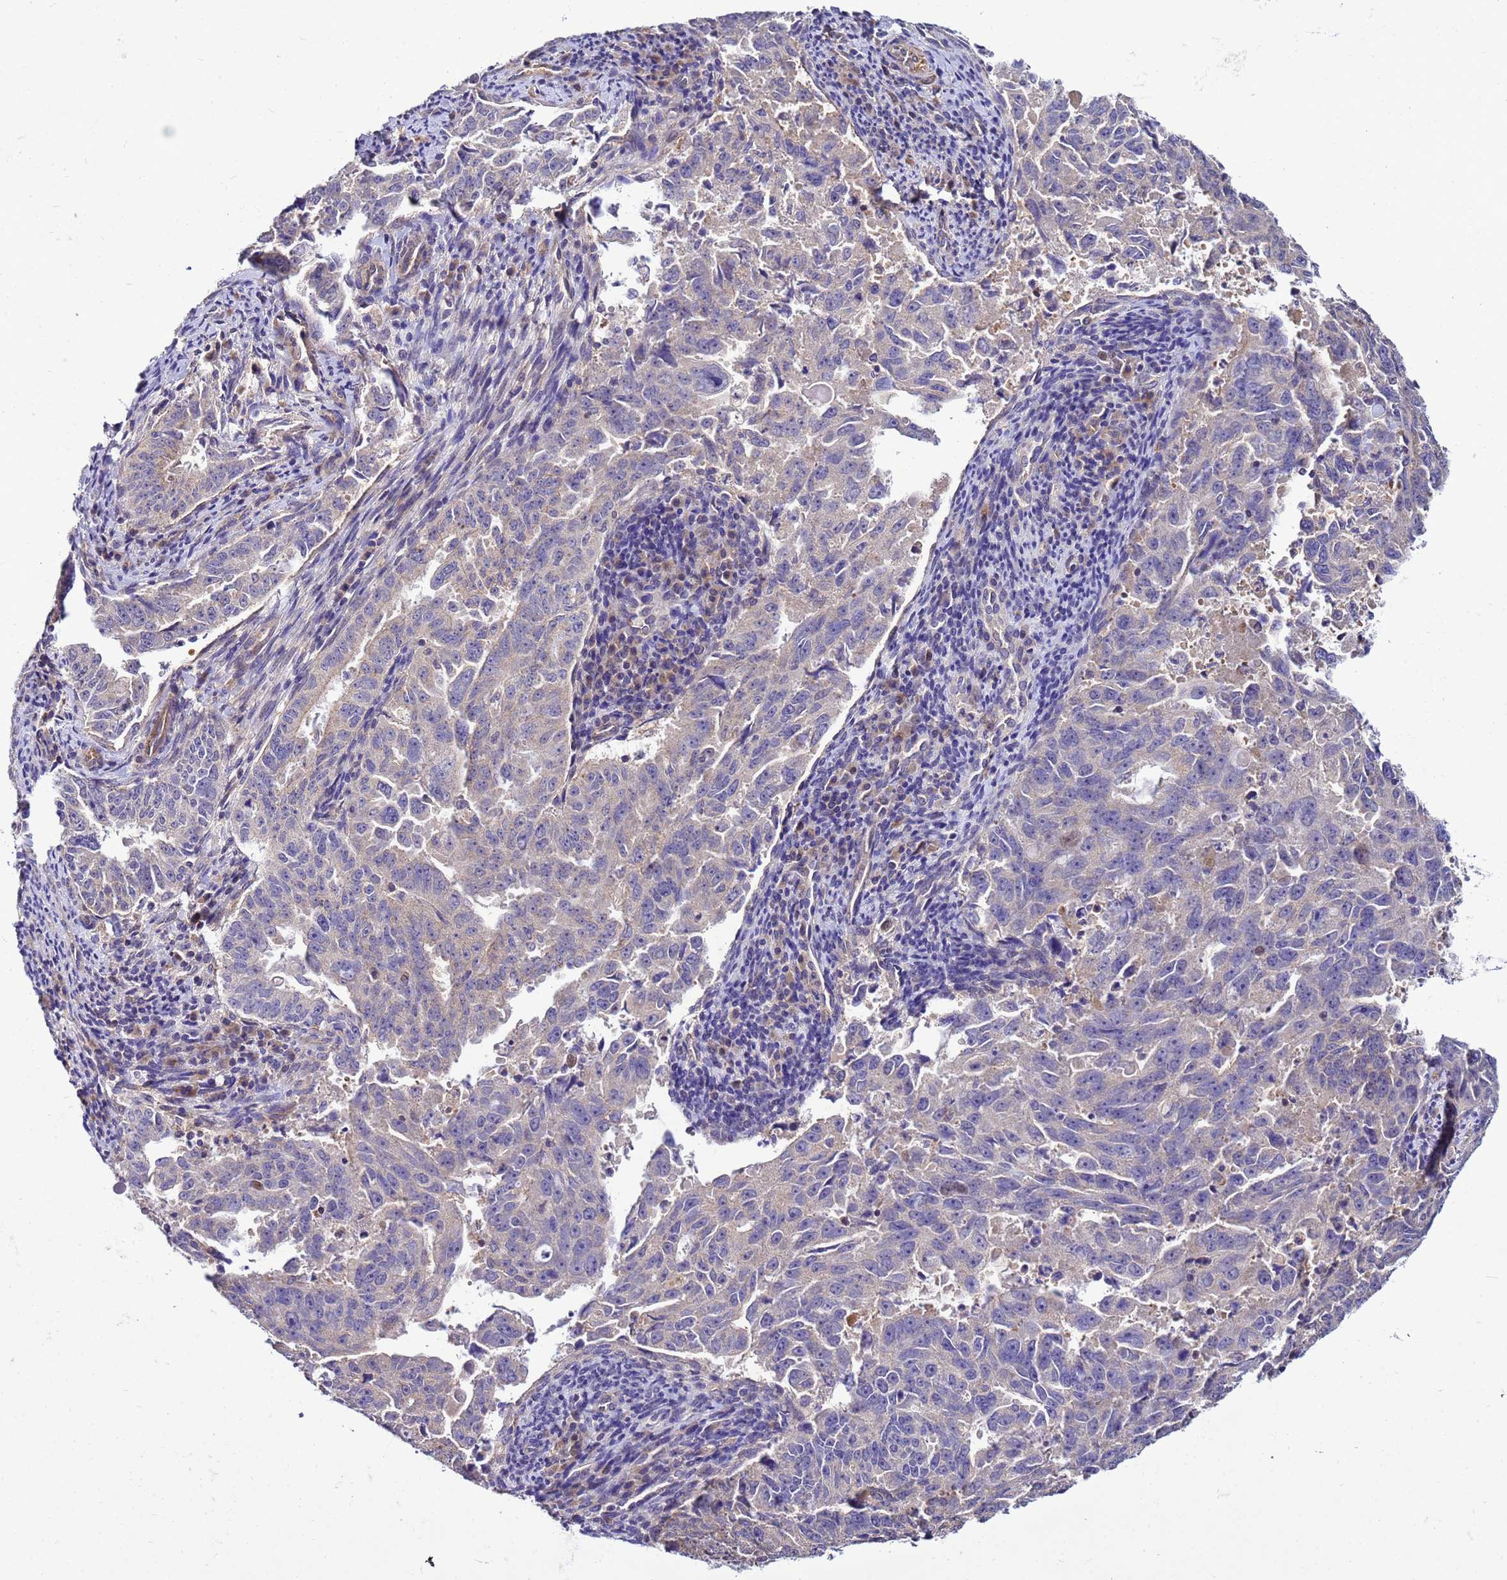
{"staining": {"intensity": "negative", "quantity": "none", "location": "none"}, "tissue": "endometrial cancer", "cell_type": "Tumor cells", "image_type": "cancer", "snomed": [{"axis": "morphology", "description": "Adenocarcinoma, NOS"}, {"axis": "topography", "description": "Endometrium"}], "caption": "A high-resolution histopathology image shows immunohistochemistry staining of endometrial cancer, which shows no significant staining in tumor cells.", "gene": "PKD1", "patient": {"sex": "female", "age": 65}}